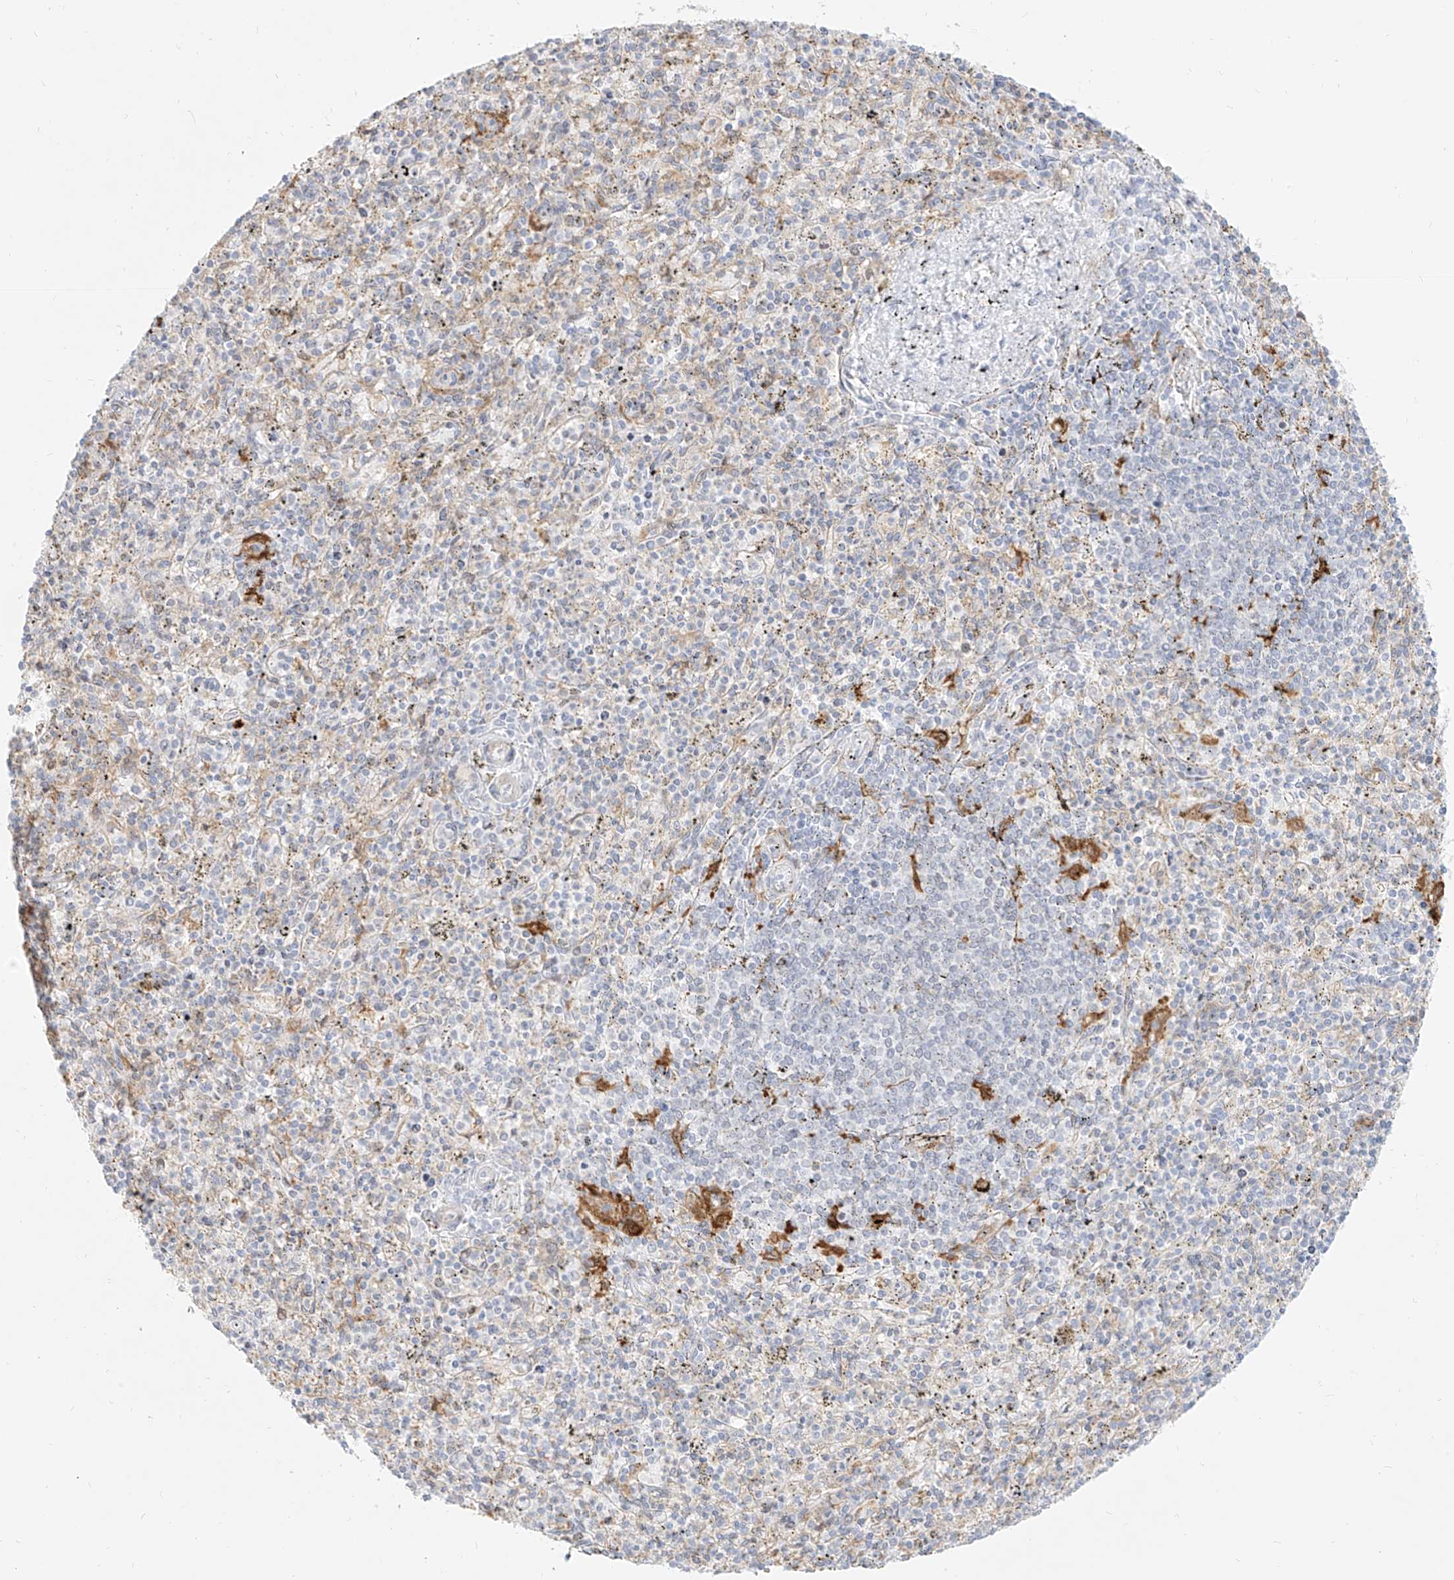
{"staining": {"intensity": "negative", "quantity": "none", "location": "none"}, "tissue": "spleen", "cell_type": "Cells in red pulp", "image_type": "normal", "snomed": [{"axis": "morphology", "description": "Normal tissue, NOS"}, {"axis": "topography", "description": "Spleen"}], "caption": "Photomicrograph shows no significant protein staining in cells in red pulp of normal spleen. (Immunohistochemistry, brightfield microscopy, high magnification).", "gene": "NHSL1", "patient": {"sex": "male", "age": 72}}